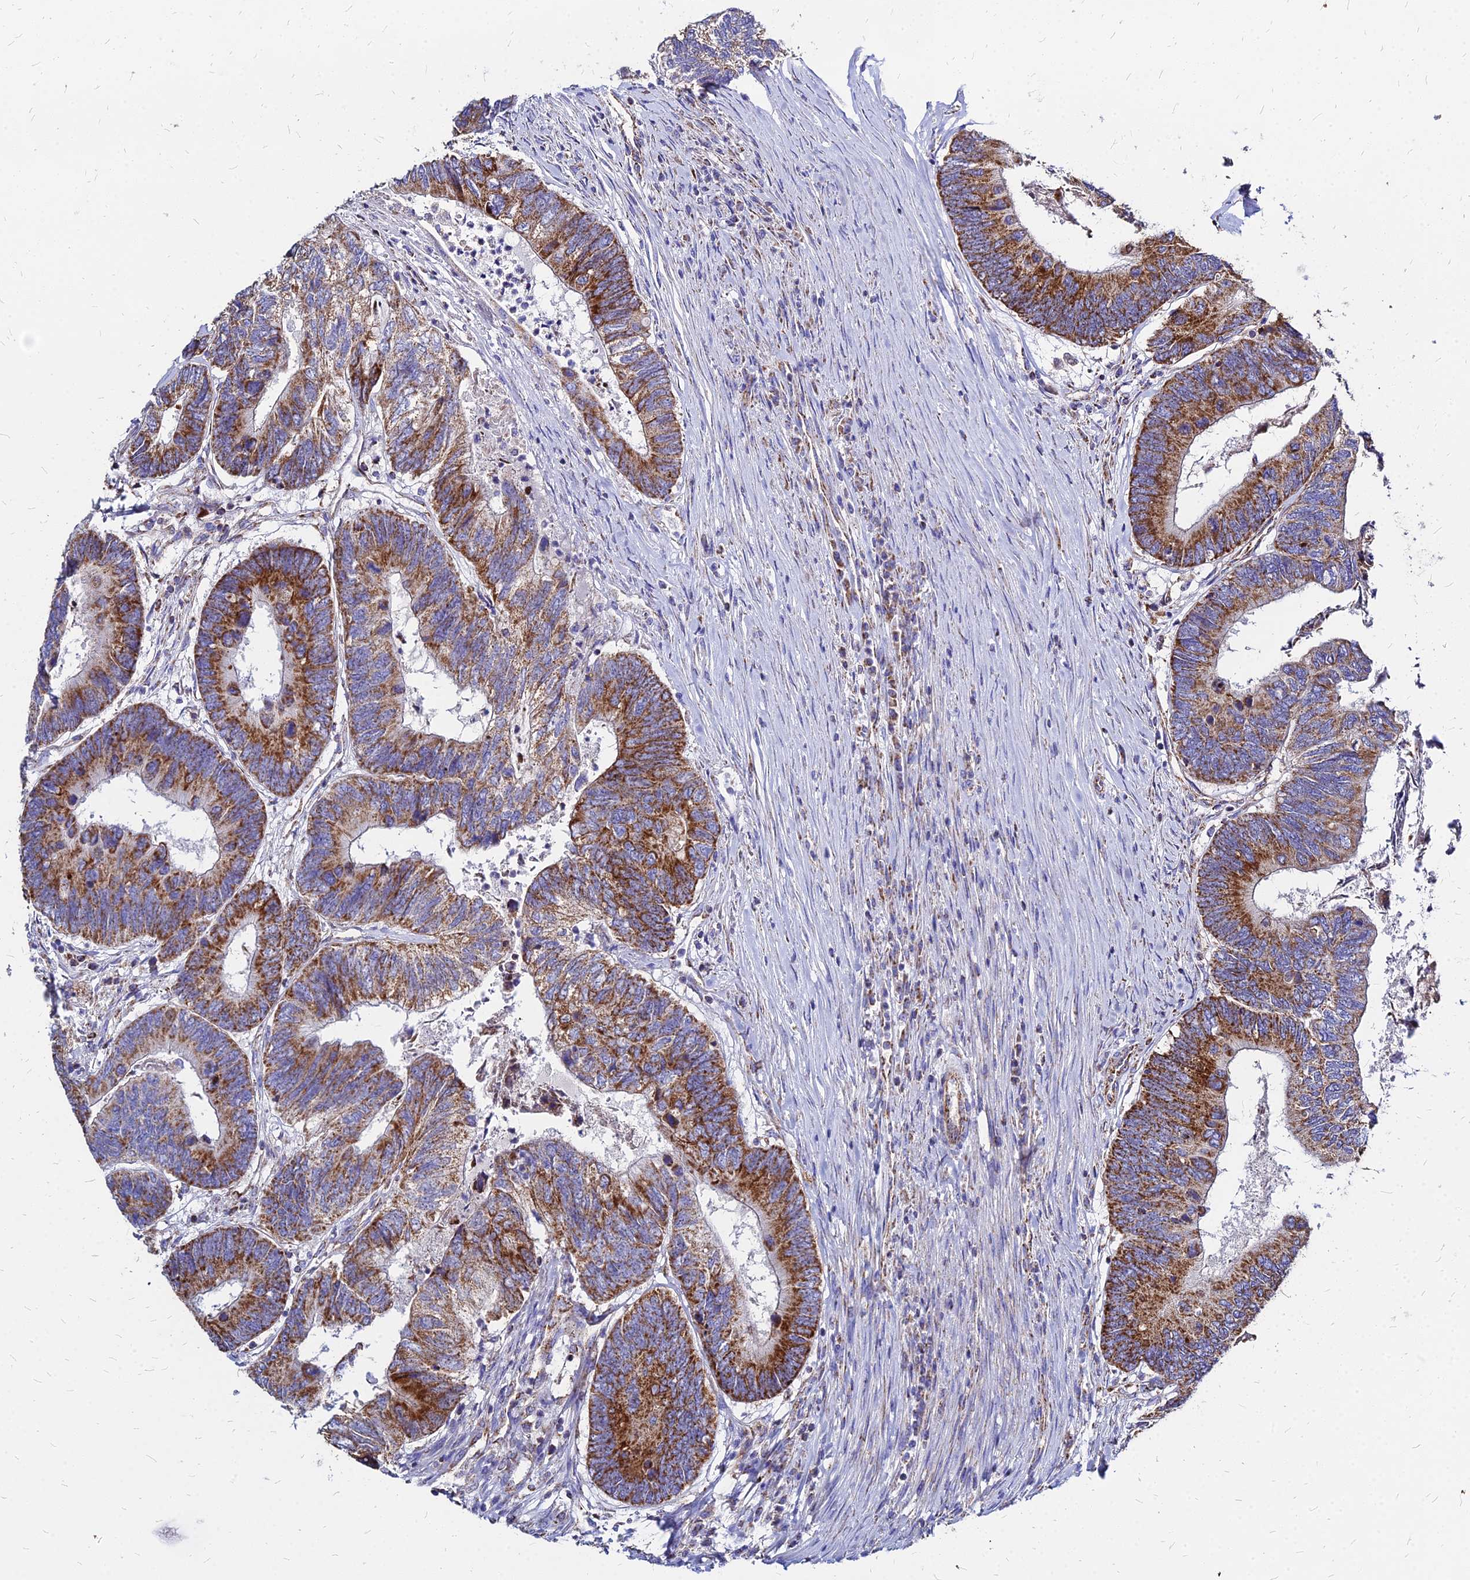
{"staining": {"intensity": "strong", "quantity": ">75%", "location": "cytoplasmic/membranous"}, "tissue": "colorectal cancer", "cell_type": "Tumor cells", "image_type": "cancer", "snomed": [{"axis": "morphology", "description": "Adenocarcinoma, NOS"}, {"axis": "topography", "description": "Colon"}], "caption": "Protein expression by immunohistochemistry (IHC) displays strong cytoplasmic/membranous staining in approximately >75% of tumor cells in adenocarcinoma (colorectal).", "gene": "DLD", "patient": {"sex": "female", "age": 67}}